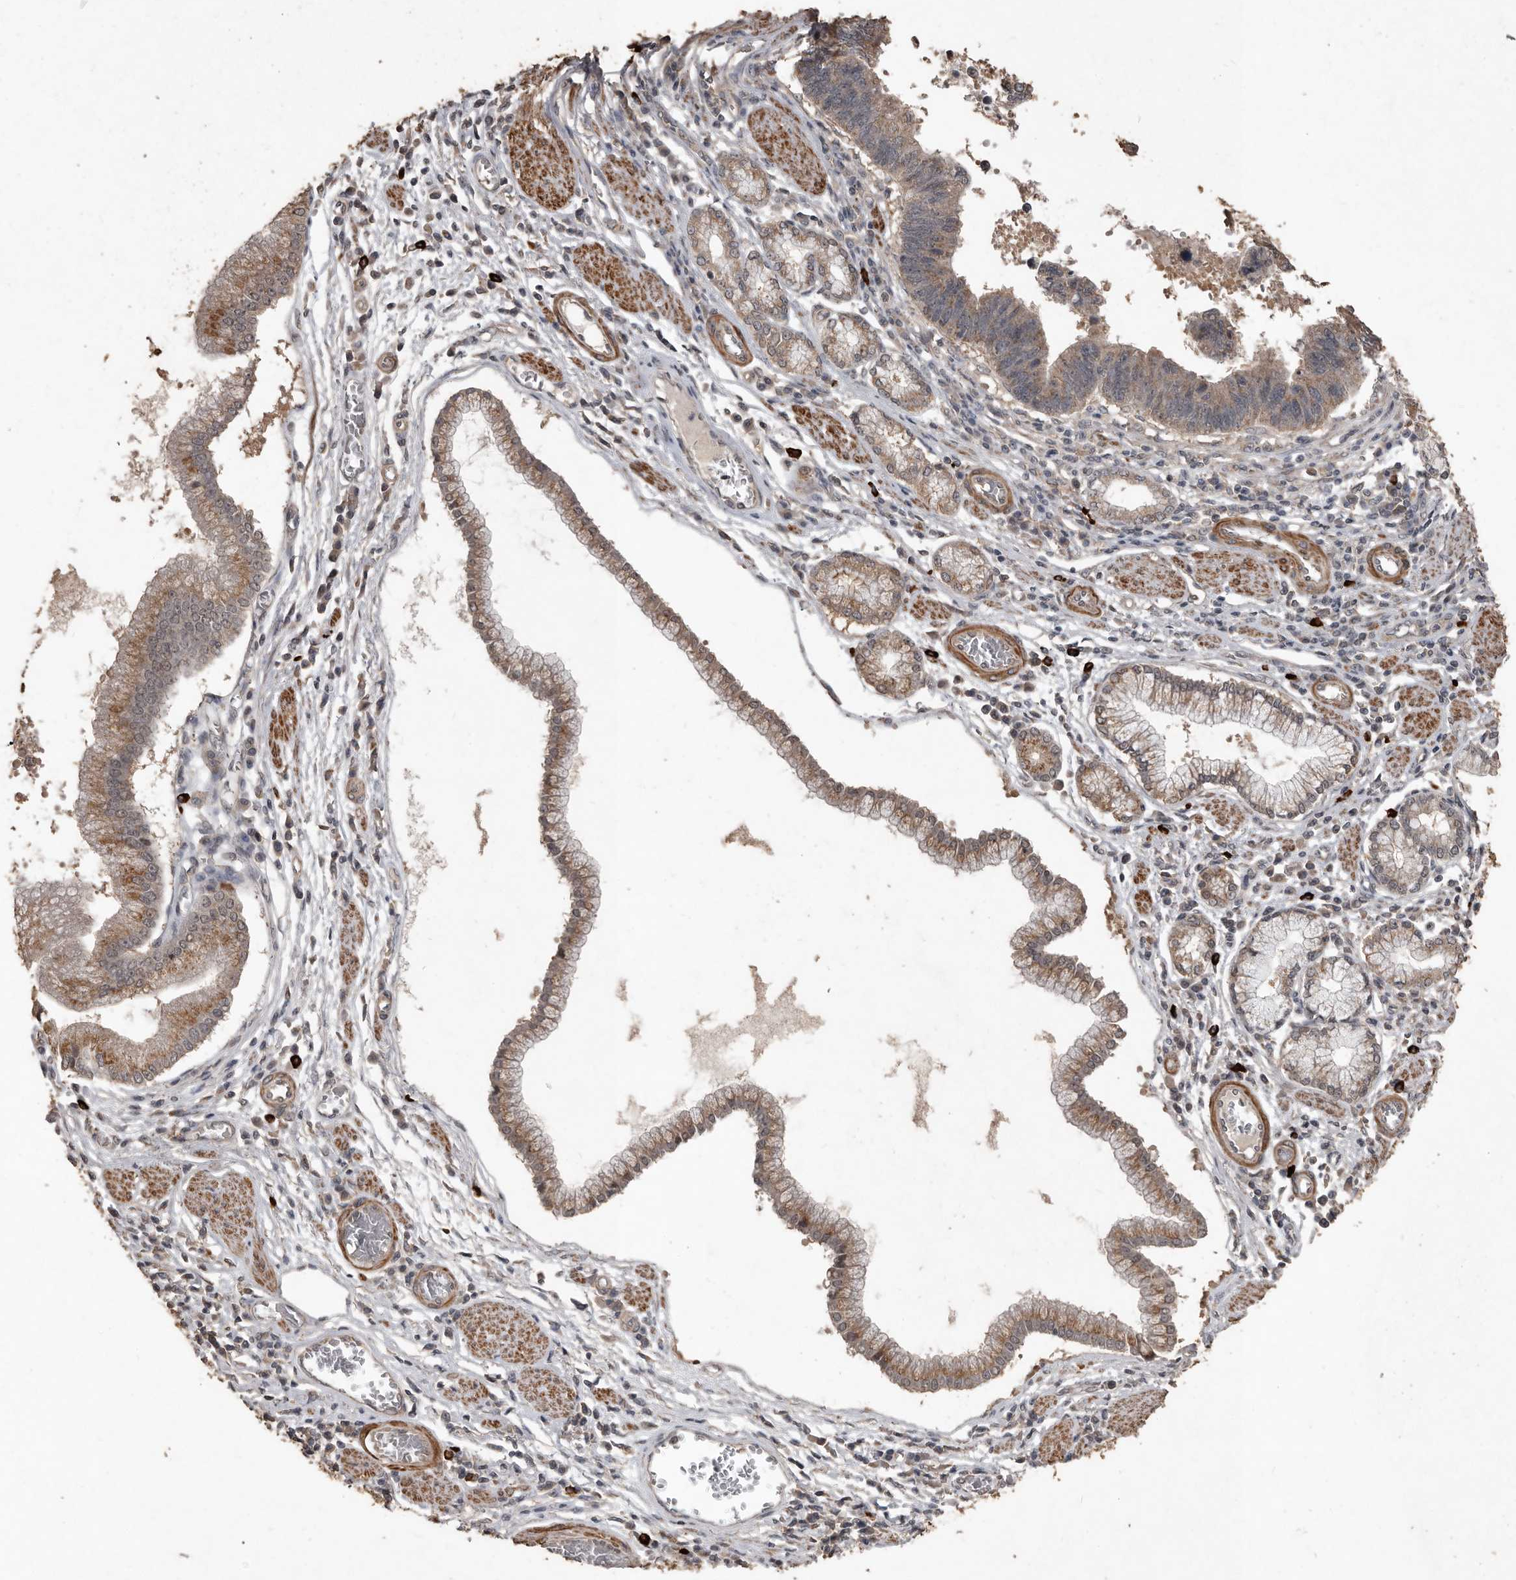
{"staining": {"intensity": "moderate", "quantity": ">75%", "location": "cytoplasmic/membranous"}, "tissue": "stomach cancer", "cell_type": "Tumor cells", "image_type": "cancer", "snomed": [{"axis": "morphology", "description": "Adenocarcinoma, NOS"}, {"axis": "topography", "description": "Stomach"}], "caption": "Immunohistochemistry (DAB (3,3'-diaminobenzidine)) staining of stomach cancer reveals moderate cytoplasmic/membranous protein staining in about >75% of tumor cells. The staining was performed using DAB, with brown indicating positive protein expression. Nuclei are stained blue with hematoxylin.", "gene": "BAMBI", "patient": {"sex": "male", "age": 59}}